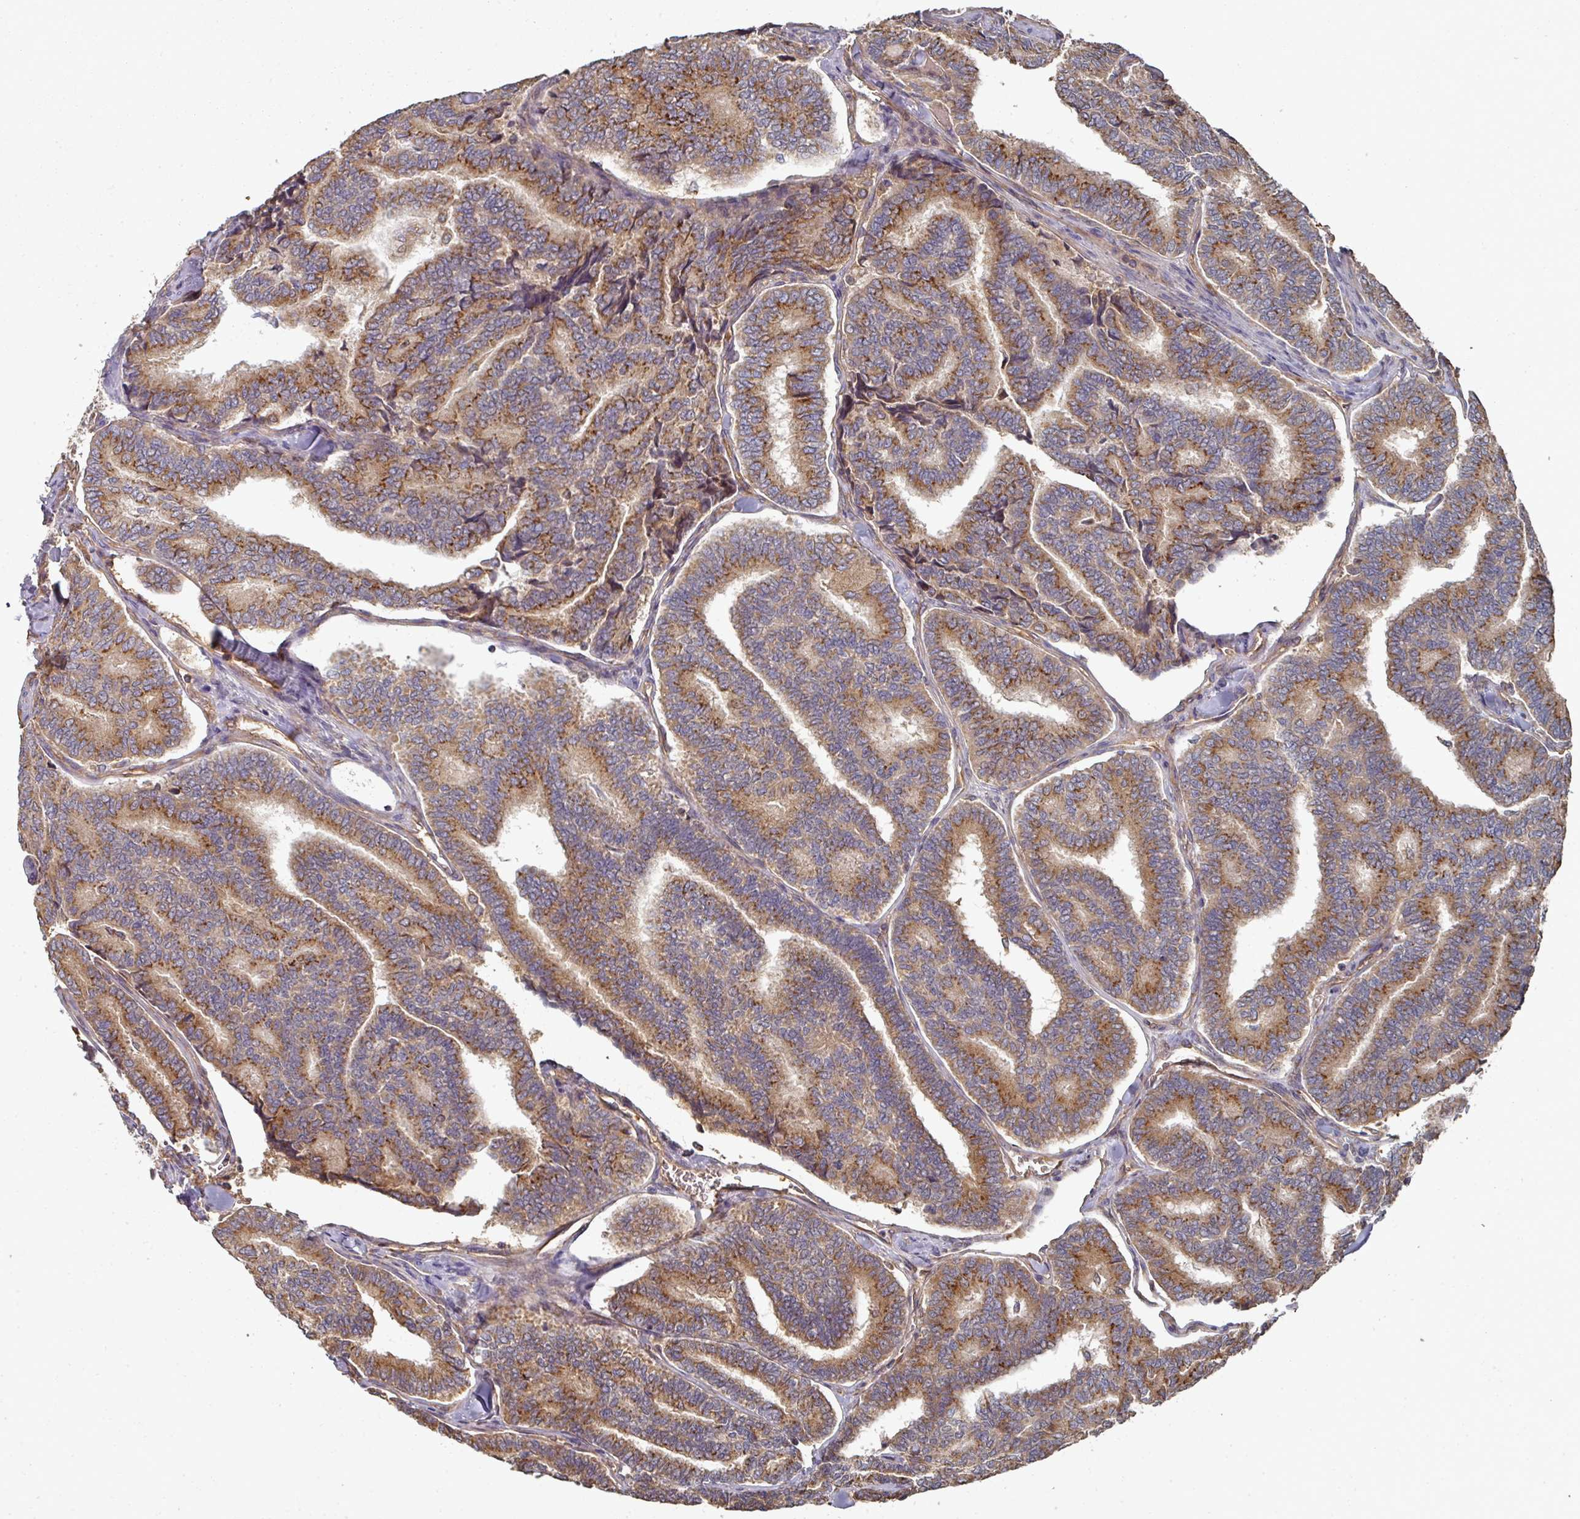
{"staining": {"intensity": "strong", "quantity": "25%-75%", "location": "cytoplasmic/membranous"}, "tissue": "thyroid cancer", "cell_type": "Tumor cells", "image_type": "cancer", "snomed": [{"axis": "morphology", "description": "Papillary adenocarcinoma, NOS"}, {"axis": "topography", "description": "Thyroid gland"}], "caption": "Immunohistochemistry histopathology image of neoplastic tissue: human thyroid papillary adenocarcinoma stained using immunohistochemistry (IHC) shows high levels of strong protein expression localized specifically in the cytoplasmic/membranous of tumor cells, appearing as a cytoplasmic/membranous brown color.", "gene": "EDEM2", "patient": {"sex": "female", "age": 35}}